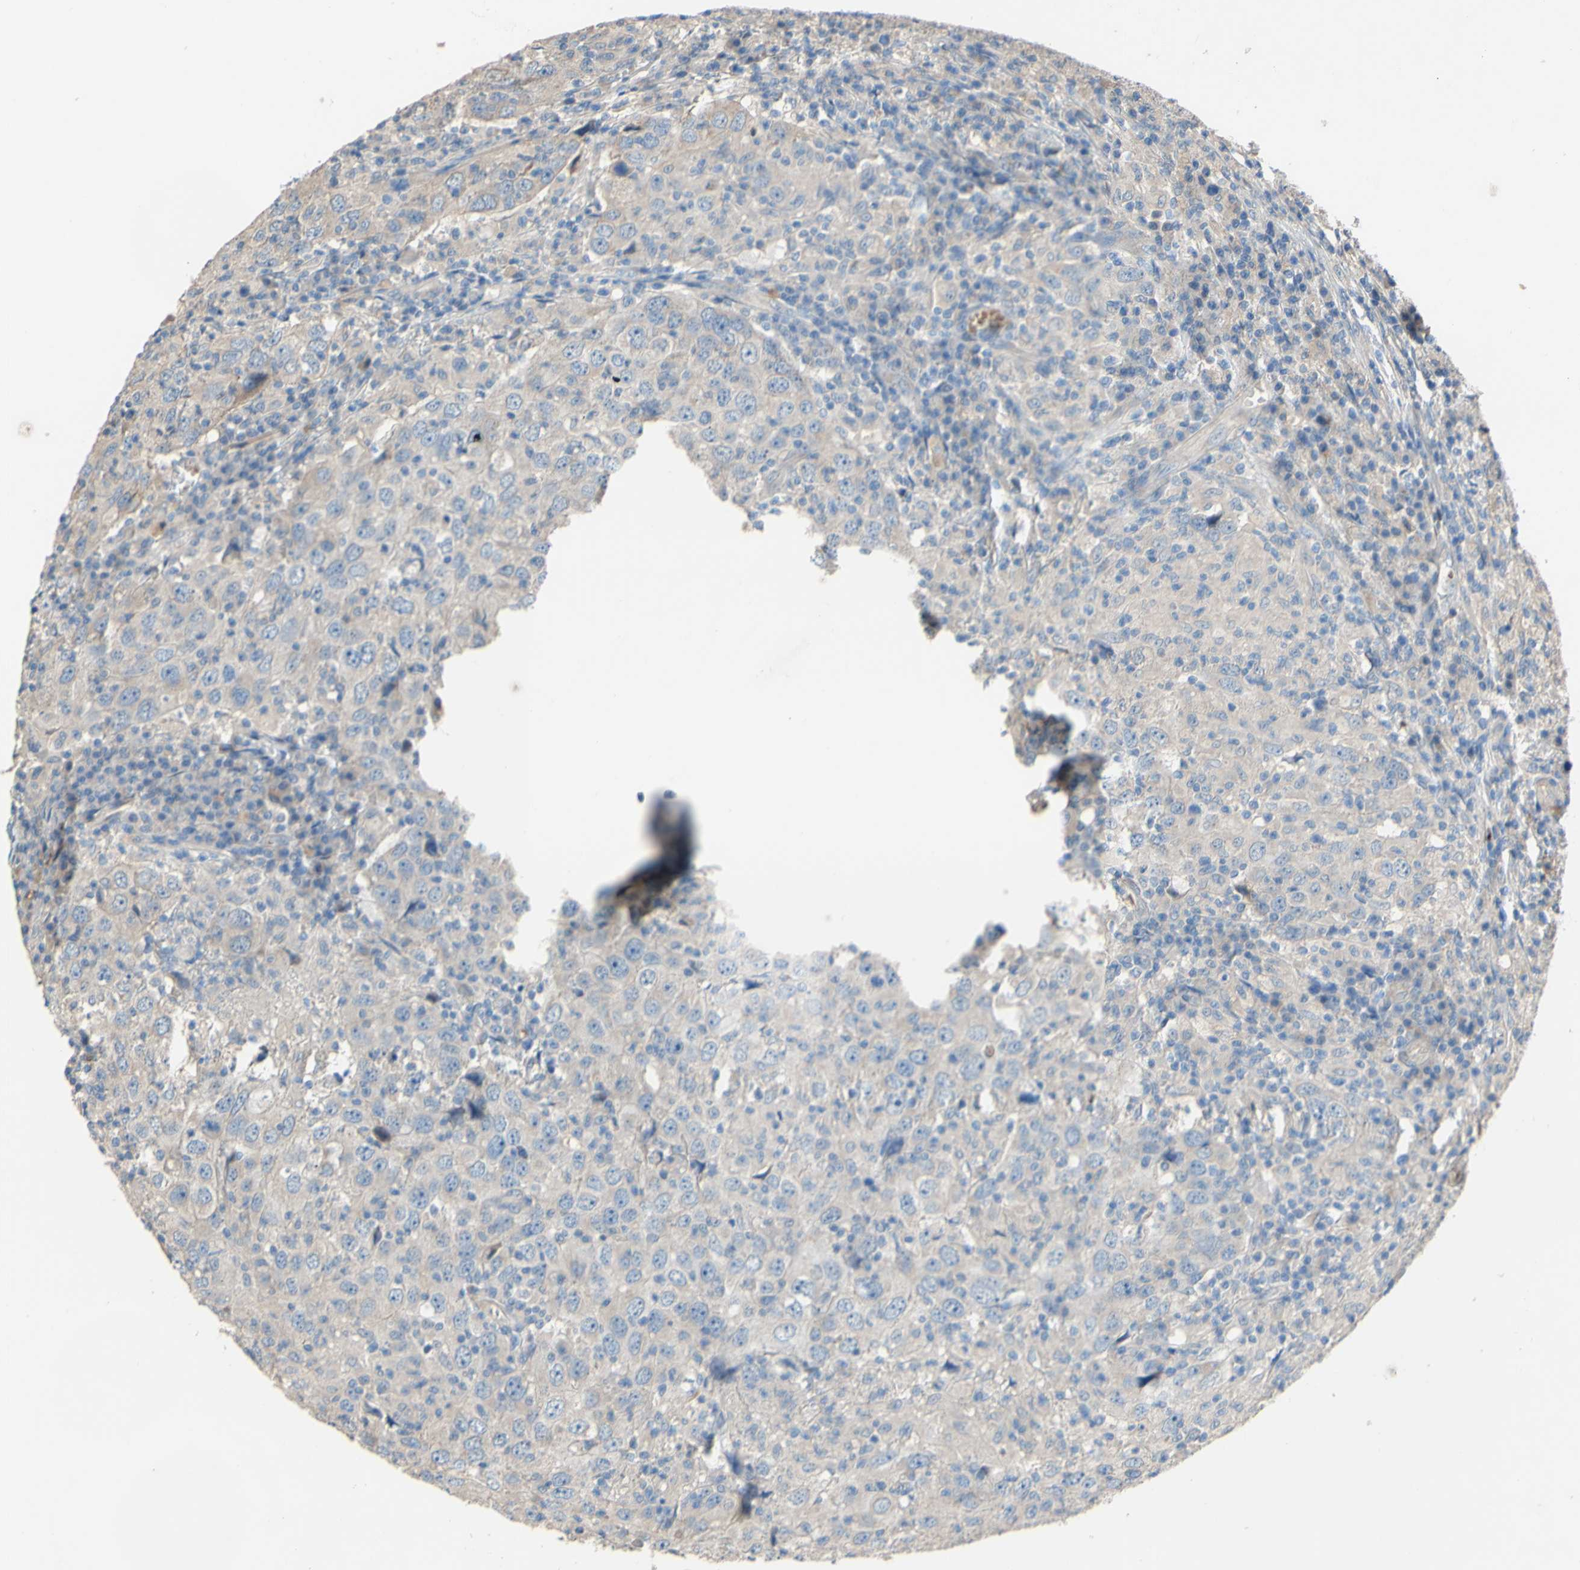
{"staining": {"intensity": "negative", "quantity": "none", "location": "none"}, "tissue": "head and neck cancer", "cell_type": "Tumor cells", "image_type": "cancer", "snomed": [{"axis": "morphology", "description": "Adenocarcinoma, NOS"}, {"axis": "topography", "description": "Salivary gland"}, {"axis": "topography", "description": "Head-Neck"}], "caption": "Image shows no significant protein positivity in tumor cells of adenocarcinoma (head and neck). (IHC, brightfield microscopy, high magnification).", "gene": "DKK3", "patient": {"sex": "female", "age": 65}}